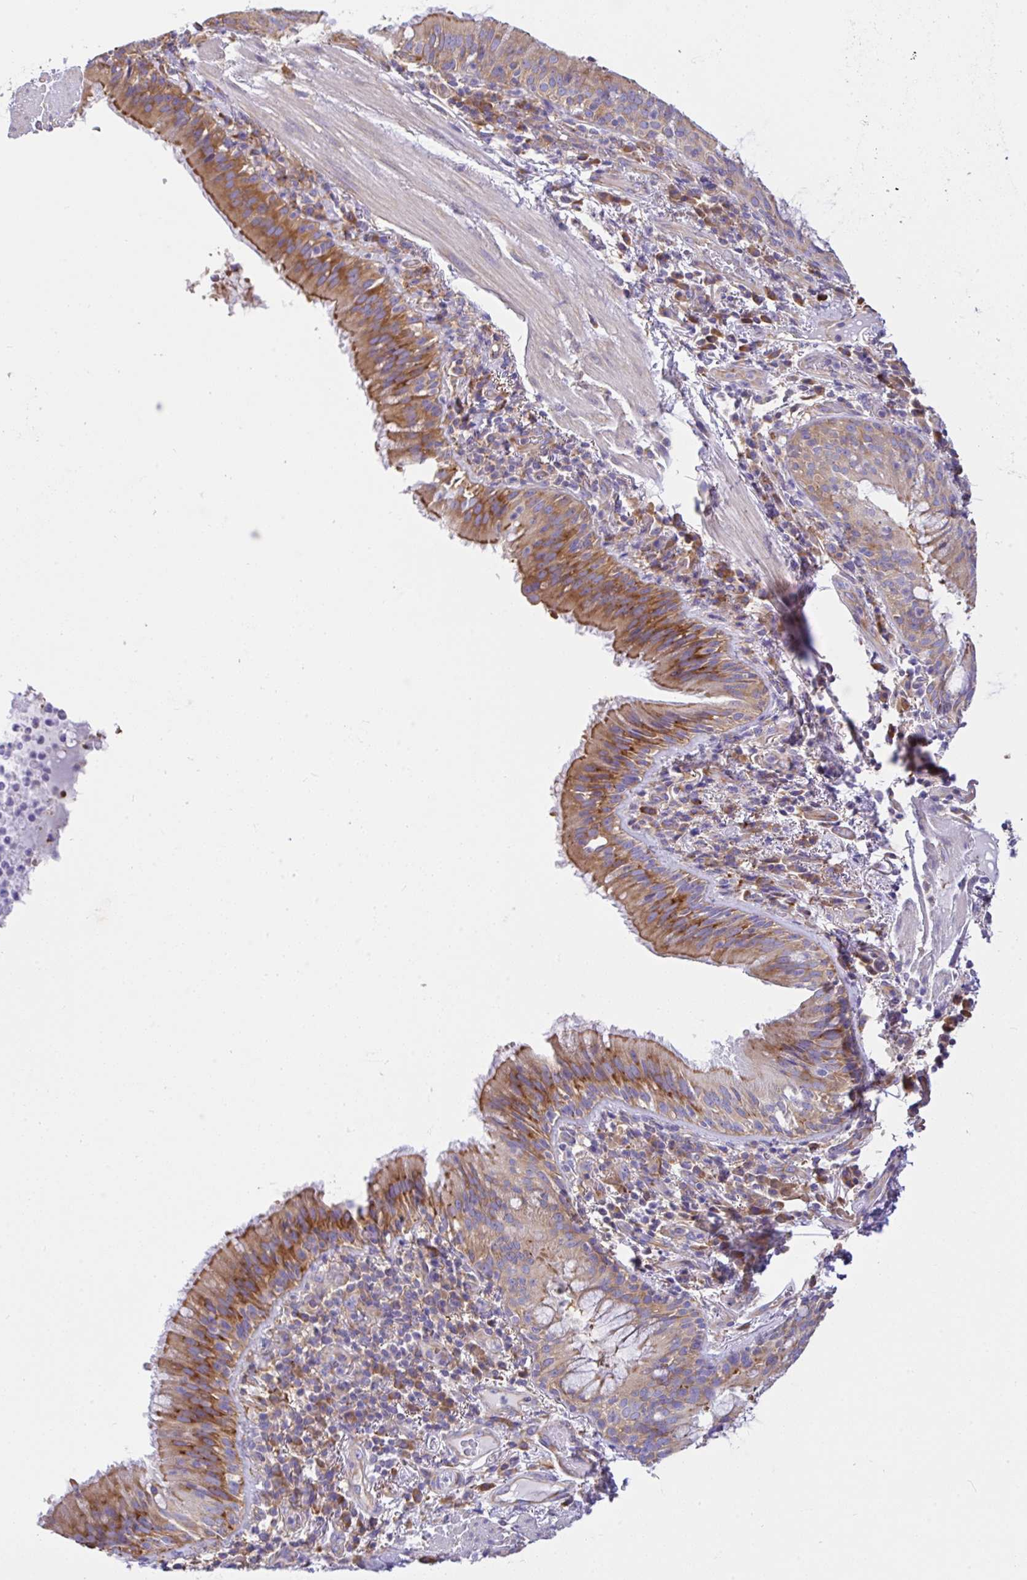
{"staining": {"intensity": "moderate", "quantity": ">75%", "location": "cytoplasmic/membranous"}, "tissue": "bronchus", "cell_type": "Respiratory epithelial cells", "image_type": "normal", "snomed": [{"axis": "morphology", "description": "Normal tissue, NOS"}, {"axis": "topography", "description": "Cartilage tissue"}, {"axis": "topography", "description": "Bronchus"}], "caption": "Respiratory epithelial cells exhibit medium levels of moderate cytoplasmic/membranous expression in about >75% of cells in normal bronchus. The staining was performed using DAB (3,3'-diaminobenzidine), with brown indicating positive protein expression. Nuclei are stained blue with hematoxylin.", "gene": "GFPT2", "patient": {"sex": "male", "age": 56}}